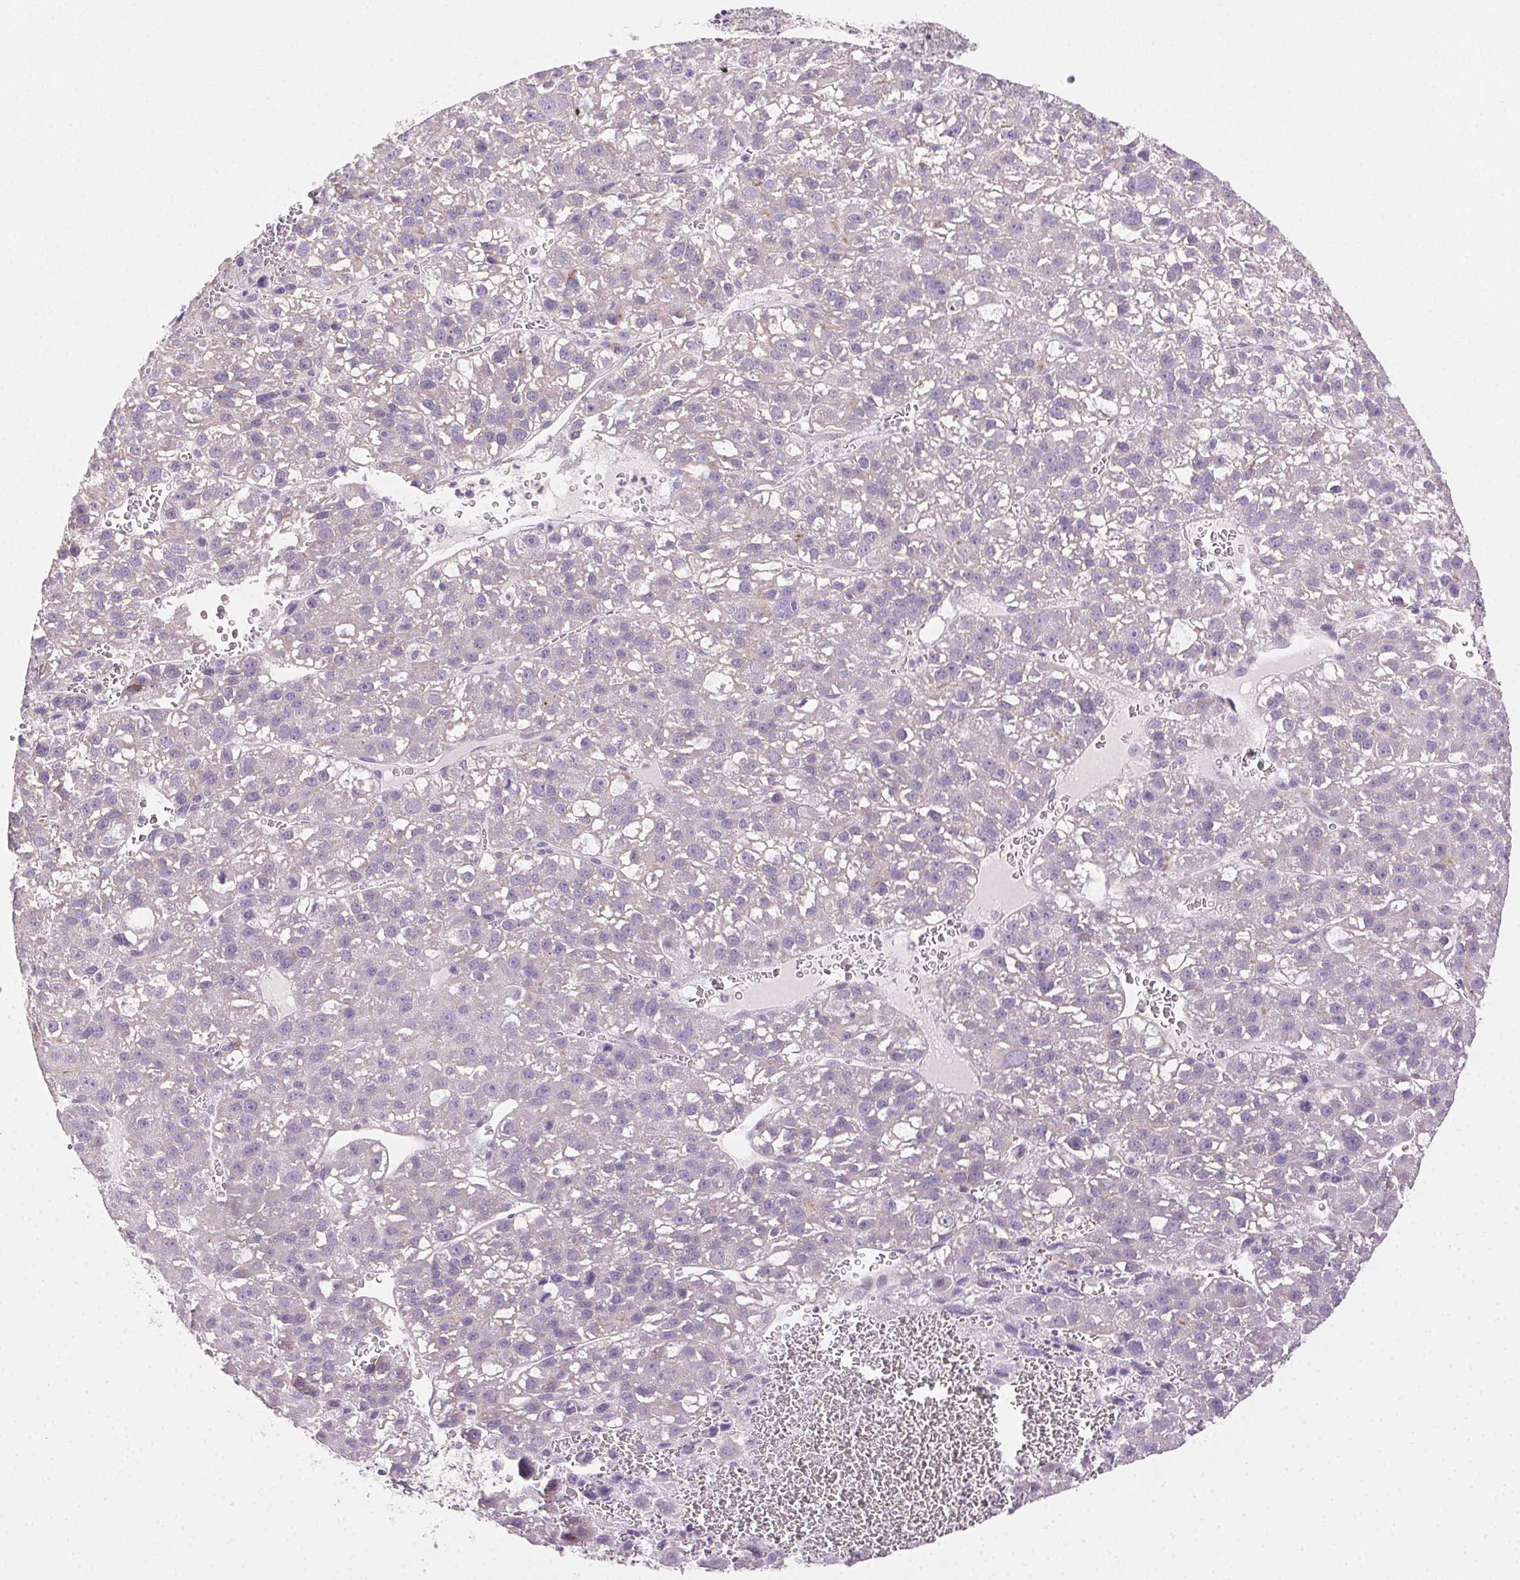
{"staining": {"intensity": "negative", "quantity": "none", "location": "none"}, "tissue": "liver cancer", "cell_type": "Tumor cells", "image_type": "cancer", "snomed": [{"axis": "morphology", "description": "Carcinoma, Hepatocellular, NOS"}, {"axis": "topography", "description": "Liver"}], "caption": "Tumor cells are negative for brown protein staining in hepatocellular carcinoma (liver). (DAB (3,3'-diaminobenzidine) immunohistochemistry (IHC) with hematoxylin counter stain).", "gene": "AKAP5", "patient": {"sex": "female", "age": 70}}